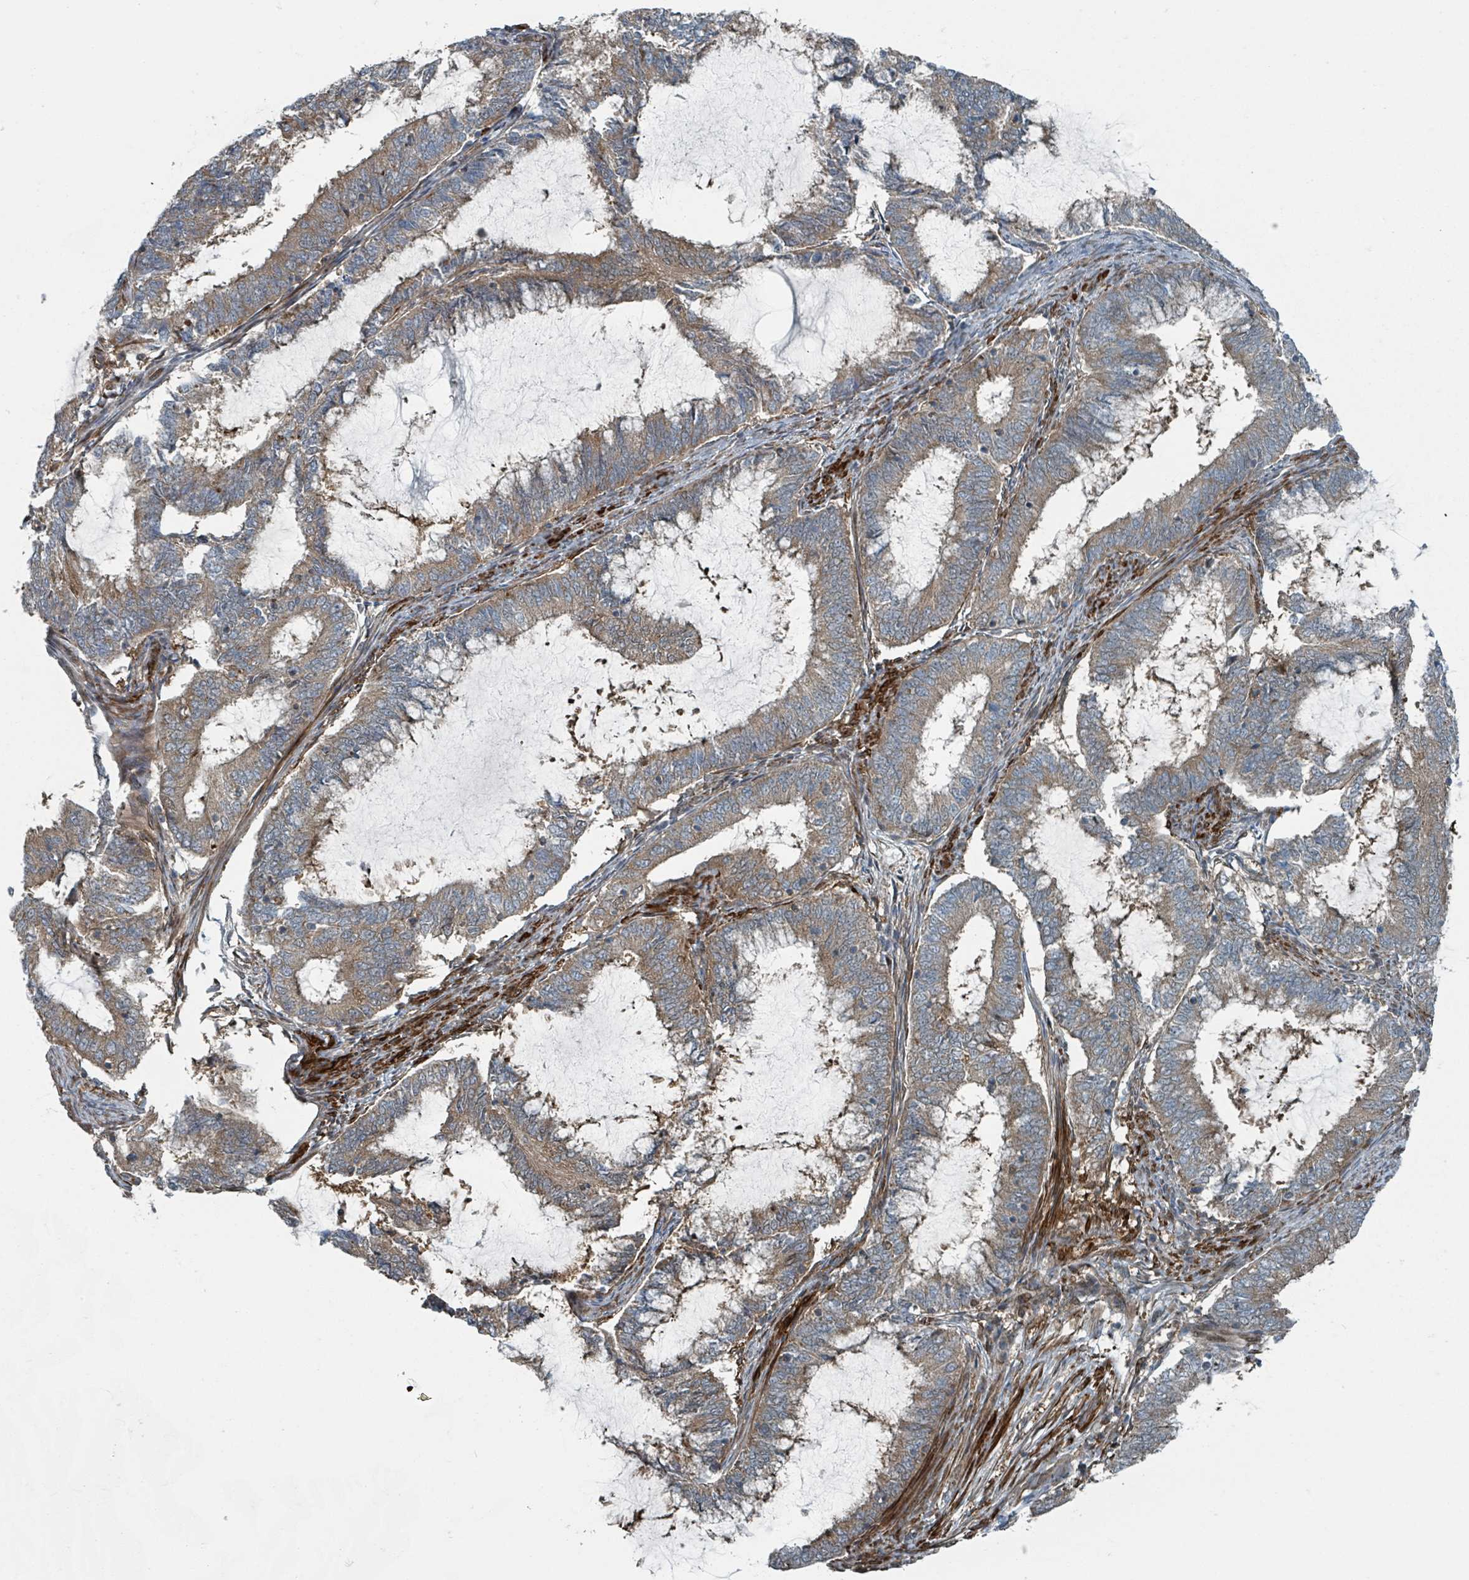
{"staining": {"intensity": "moderate", "quantity": ">75%", "location": "cytoplasmic/membranous"}, "tissue": "endometrial cancer", "cell_type": "Tumor cells", "image_type": "cancer", "snomed": [{"axis": "morphology", "description": "Adenocarcinoma, NOS"}, {"axis": "topography", "description": "Endometrium"}], "caption": "Adenocarcinoma (endometrial) stained for a protein displays moderate cytoplasmic/membranous positivity in tumor cells.", "gene": "RHPN2", "patient": {"sex": "female", "age": 51}}